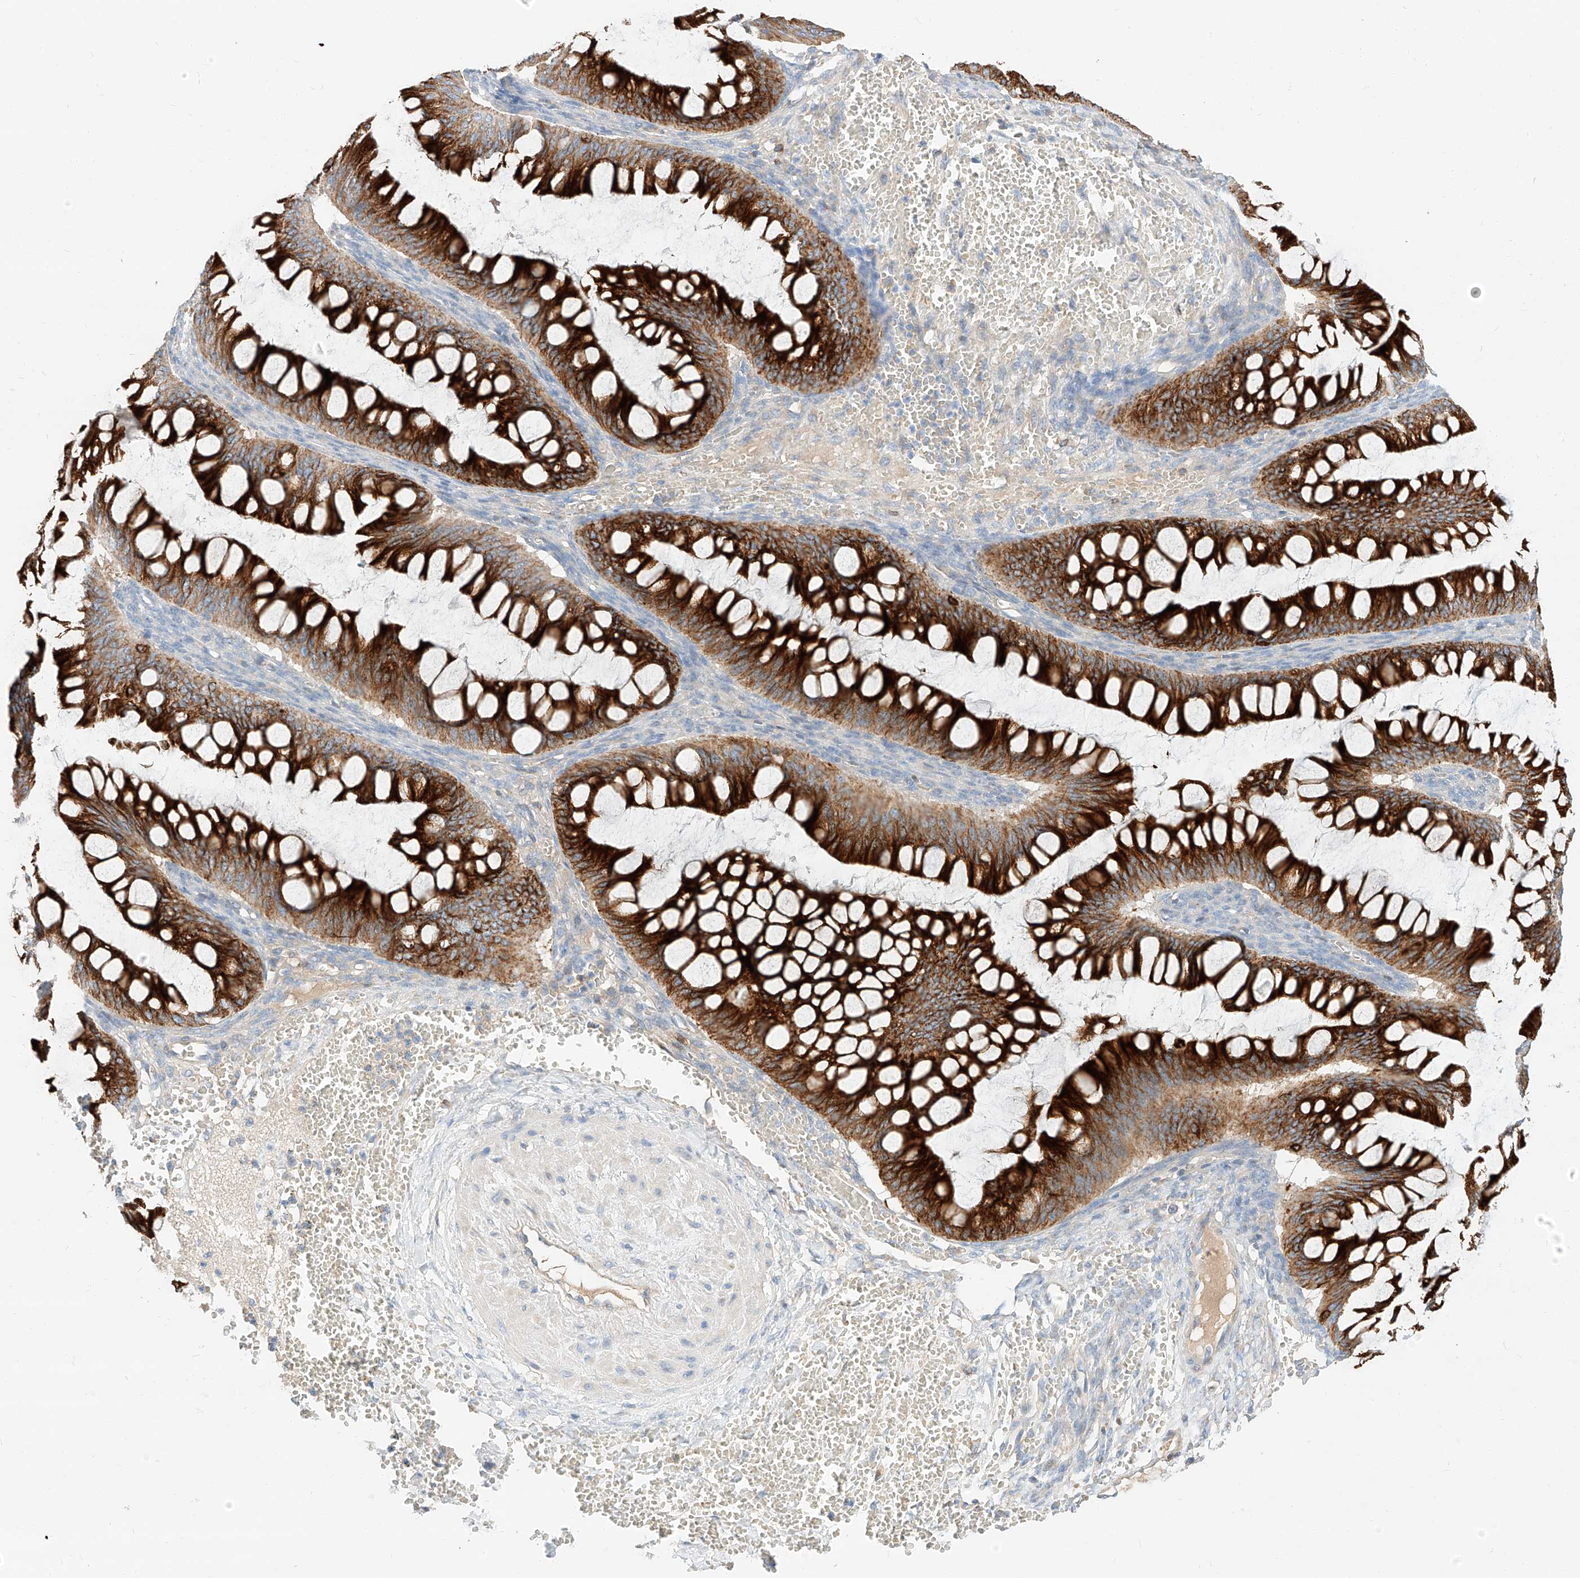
{"staining": {"intensity": "strong", "quantity": ">75%", "location": "cytoplasmic/membranous"}, "tissue": "ovarian cancer", "cell_type": "Tumor cells", "image_type": "cancer", "snomed": [{"axis": "morphology", "description": "Cystadenocarcinoma, mucinous, NOS"}, {"axis": "topography", "description": "Ovary"}], "caption": "Immunohistochemical staining of ovarian cancer demonstrates strong cytoplasmic/membranous protein expression in approximately >75% of tumor cells. (brown staining indicates protein expression, while blue staining denotes nuclei).", "gene": "MAP7", "patient": {"sex": "female", "age": 73}}